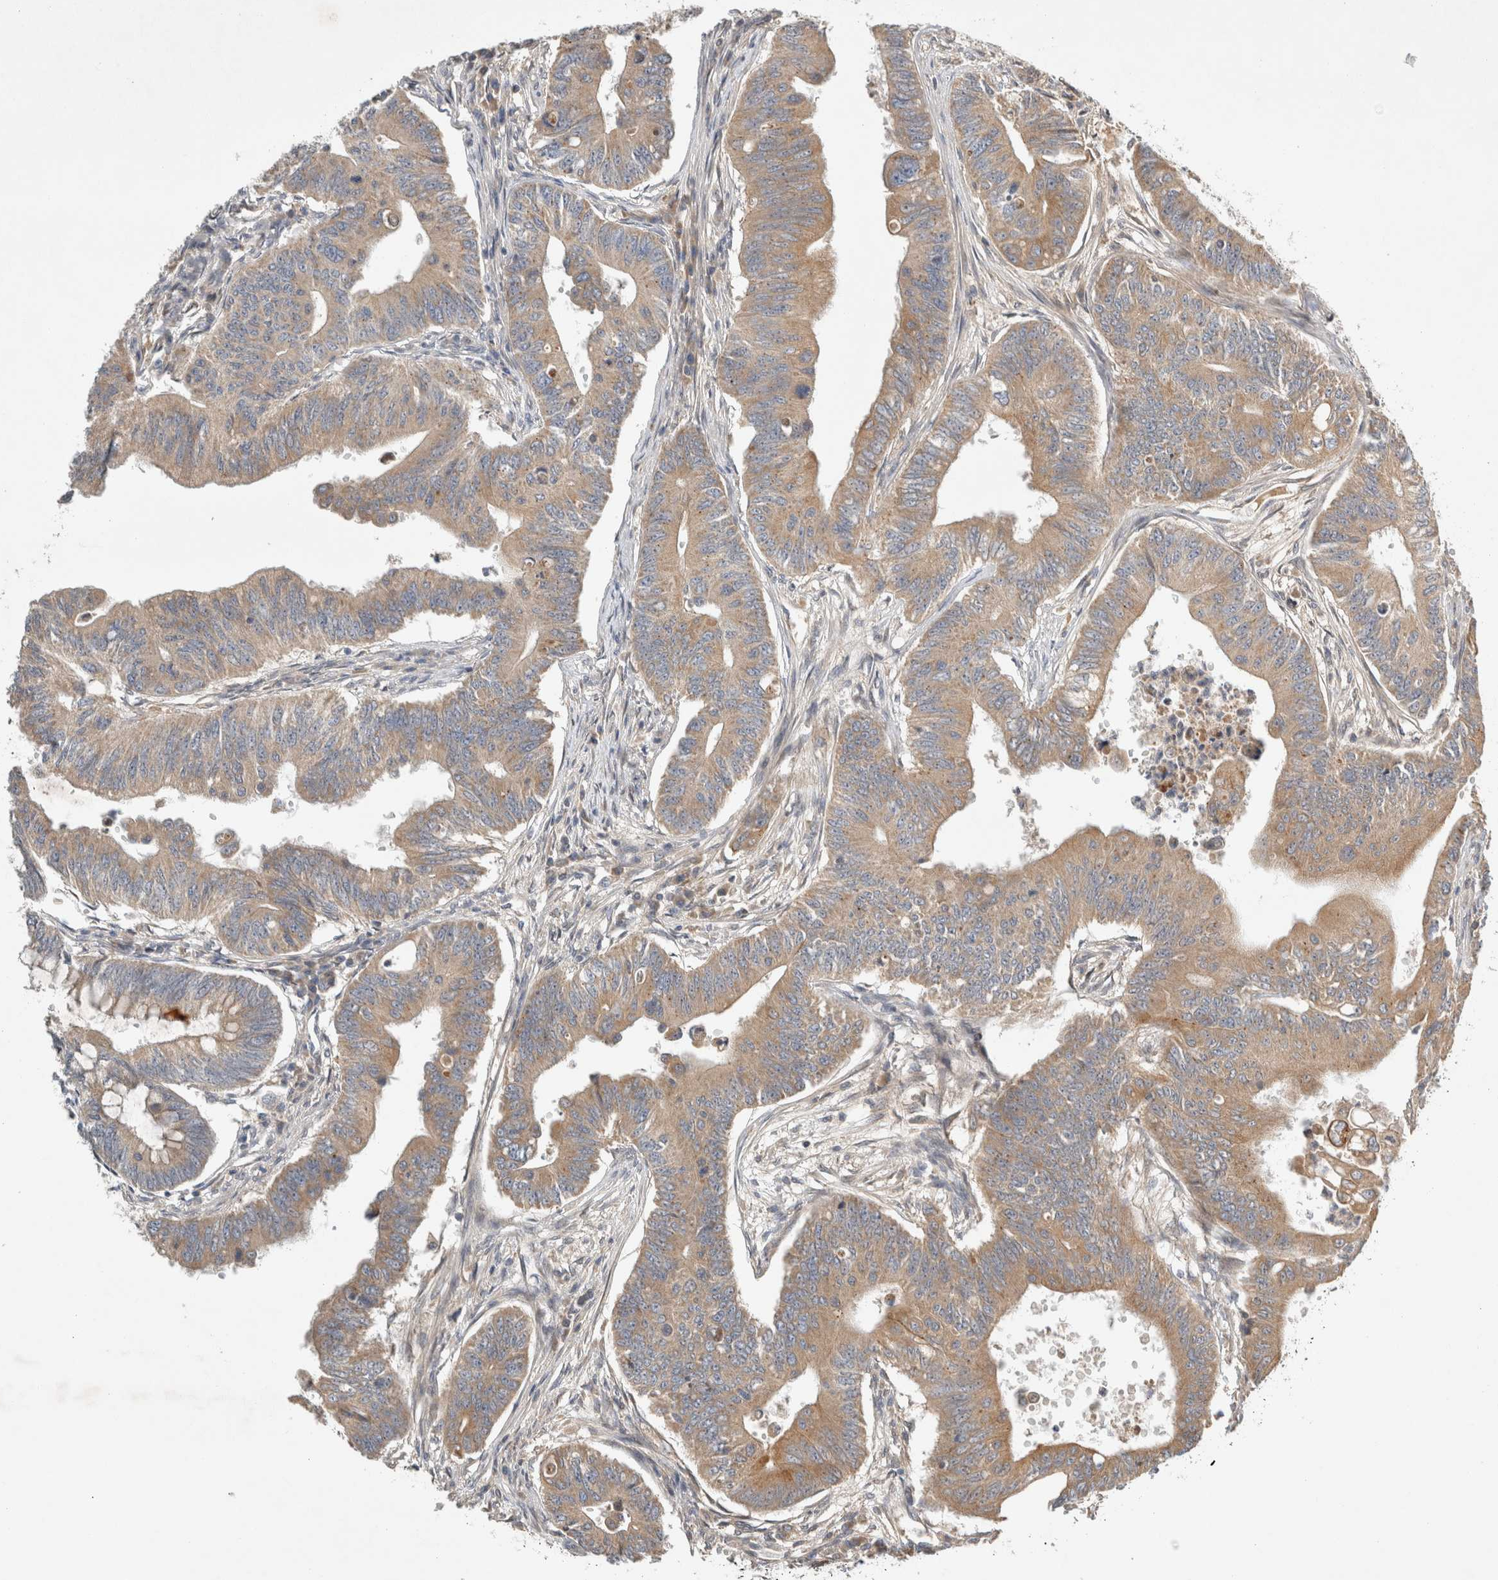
{"staining": {"intensity": "moderate", "quantity": ">75%", "location": "cytoplasmic/membranous"}, "tissue": "colorectal cancer", "cell_type": "Tumor cells", "image_type": "cancer", "snomed": [{"axis": "morphology", "description": "Adenoma, NOS"}, {"axis": "morphology", "description": "Adenocarcinoma, NOS"}, {"axis": "topography", "description": "Colon"}], "caption": "Colorectal adenocarcinoma stained with DAB (3,3'-diaminobenzidine) immunohistochemistry displays medium levels of moderate cytoplasmic/membranous expression in about >75% of tumor cells.", "gene": "ARMC9", "patient": {"sex": "male", "age": 79}}